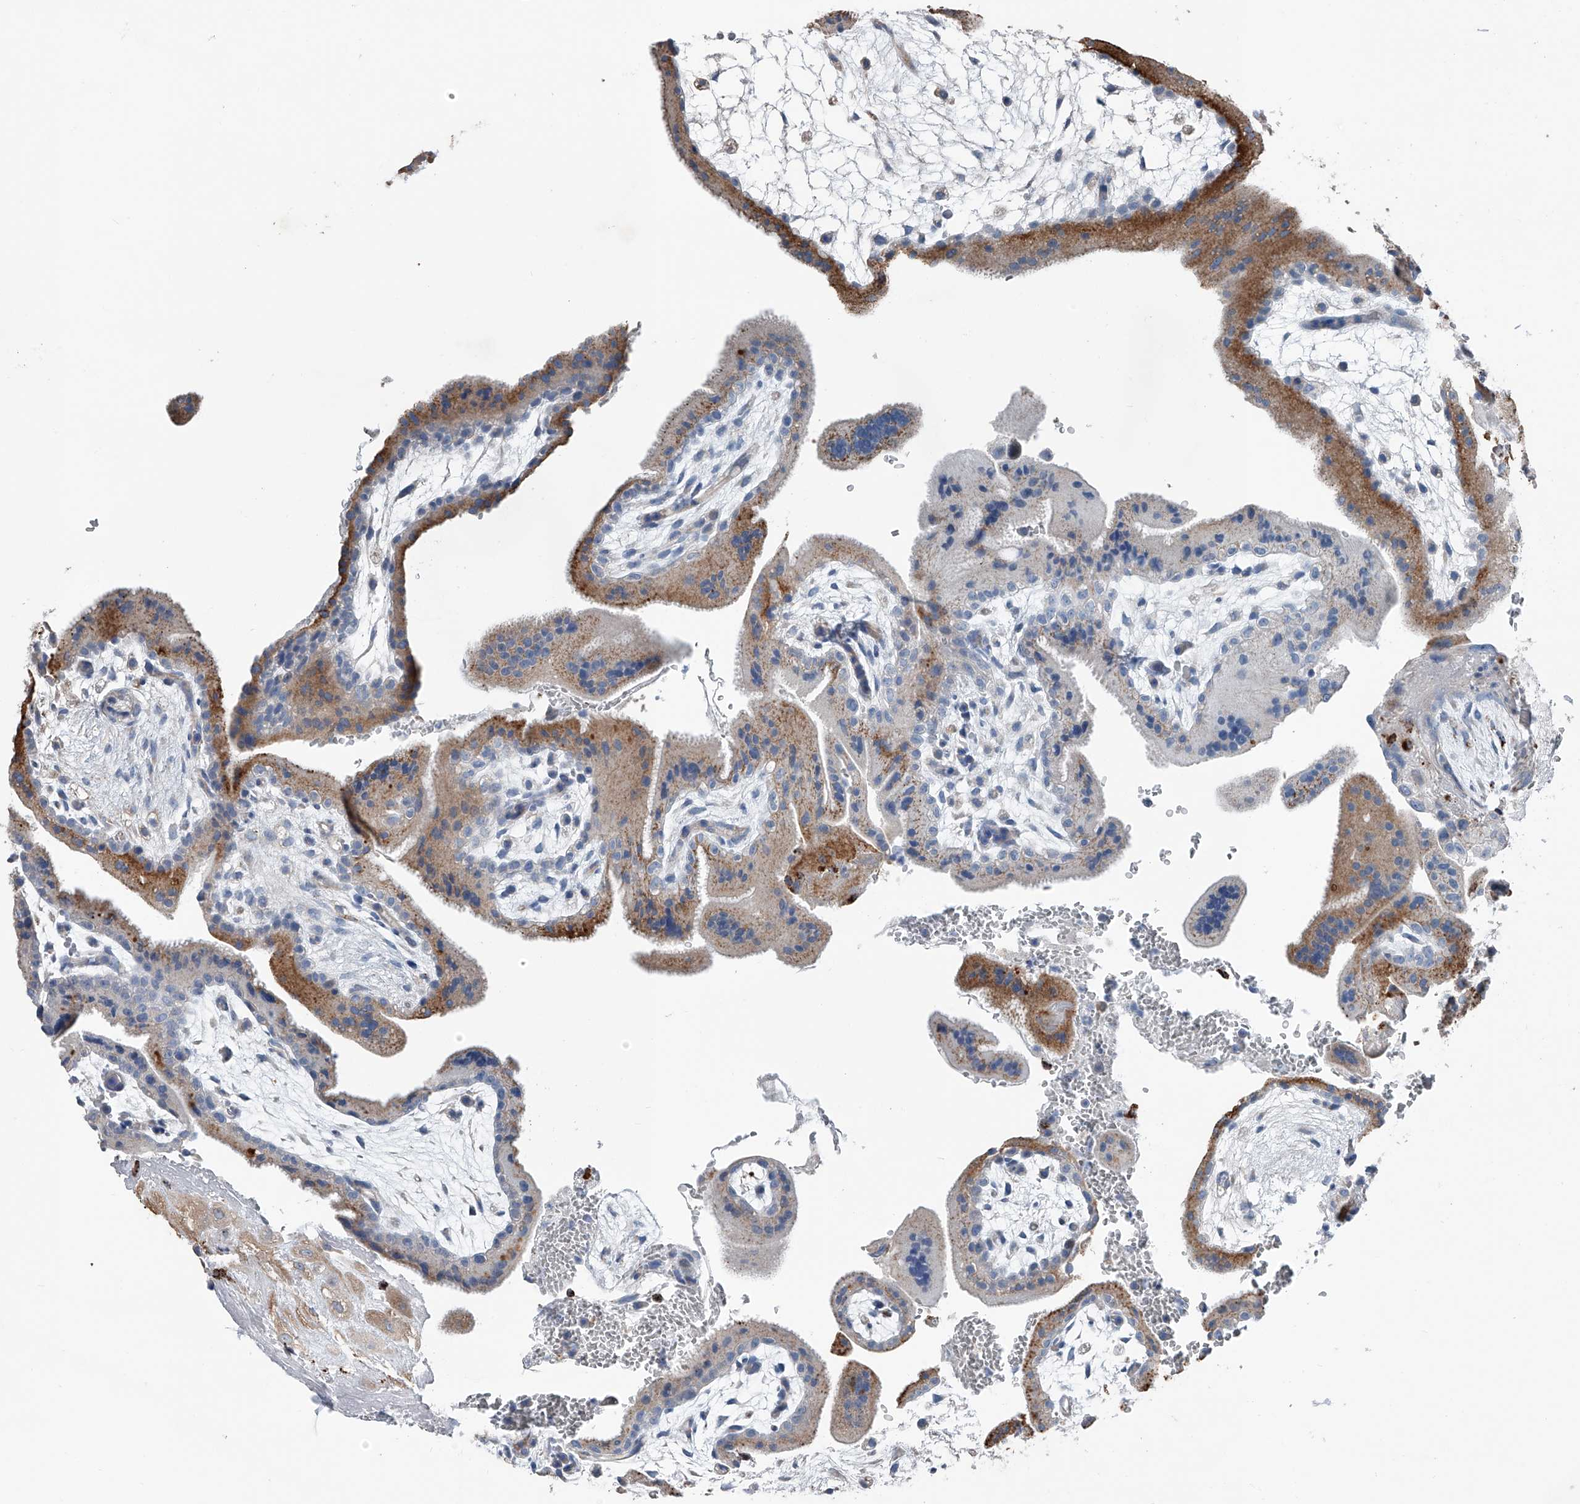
{"staining": {"intensity": "moderate", "quantity": "25%-75%", "location": "cytoplasmic/membranous"}, "tissue": "placenta", "cell_type": "Trophoblastic cells", "image_type": "normal", "snomed": [{"axis": "morphology", "description": "Normal tissue, NOS"}, {"axis": "topography", "description": "Placenta"}], "caption": "Immunohistochemical staining of normal human placenta shows moderate cytoplasmic/membranous protein positivity in approximately 25%-75% of trophoblastic cells.", "gene": "ZNF772", "patient": {"sex": "female", "age": 35}}